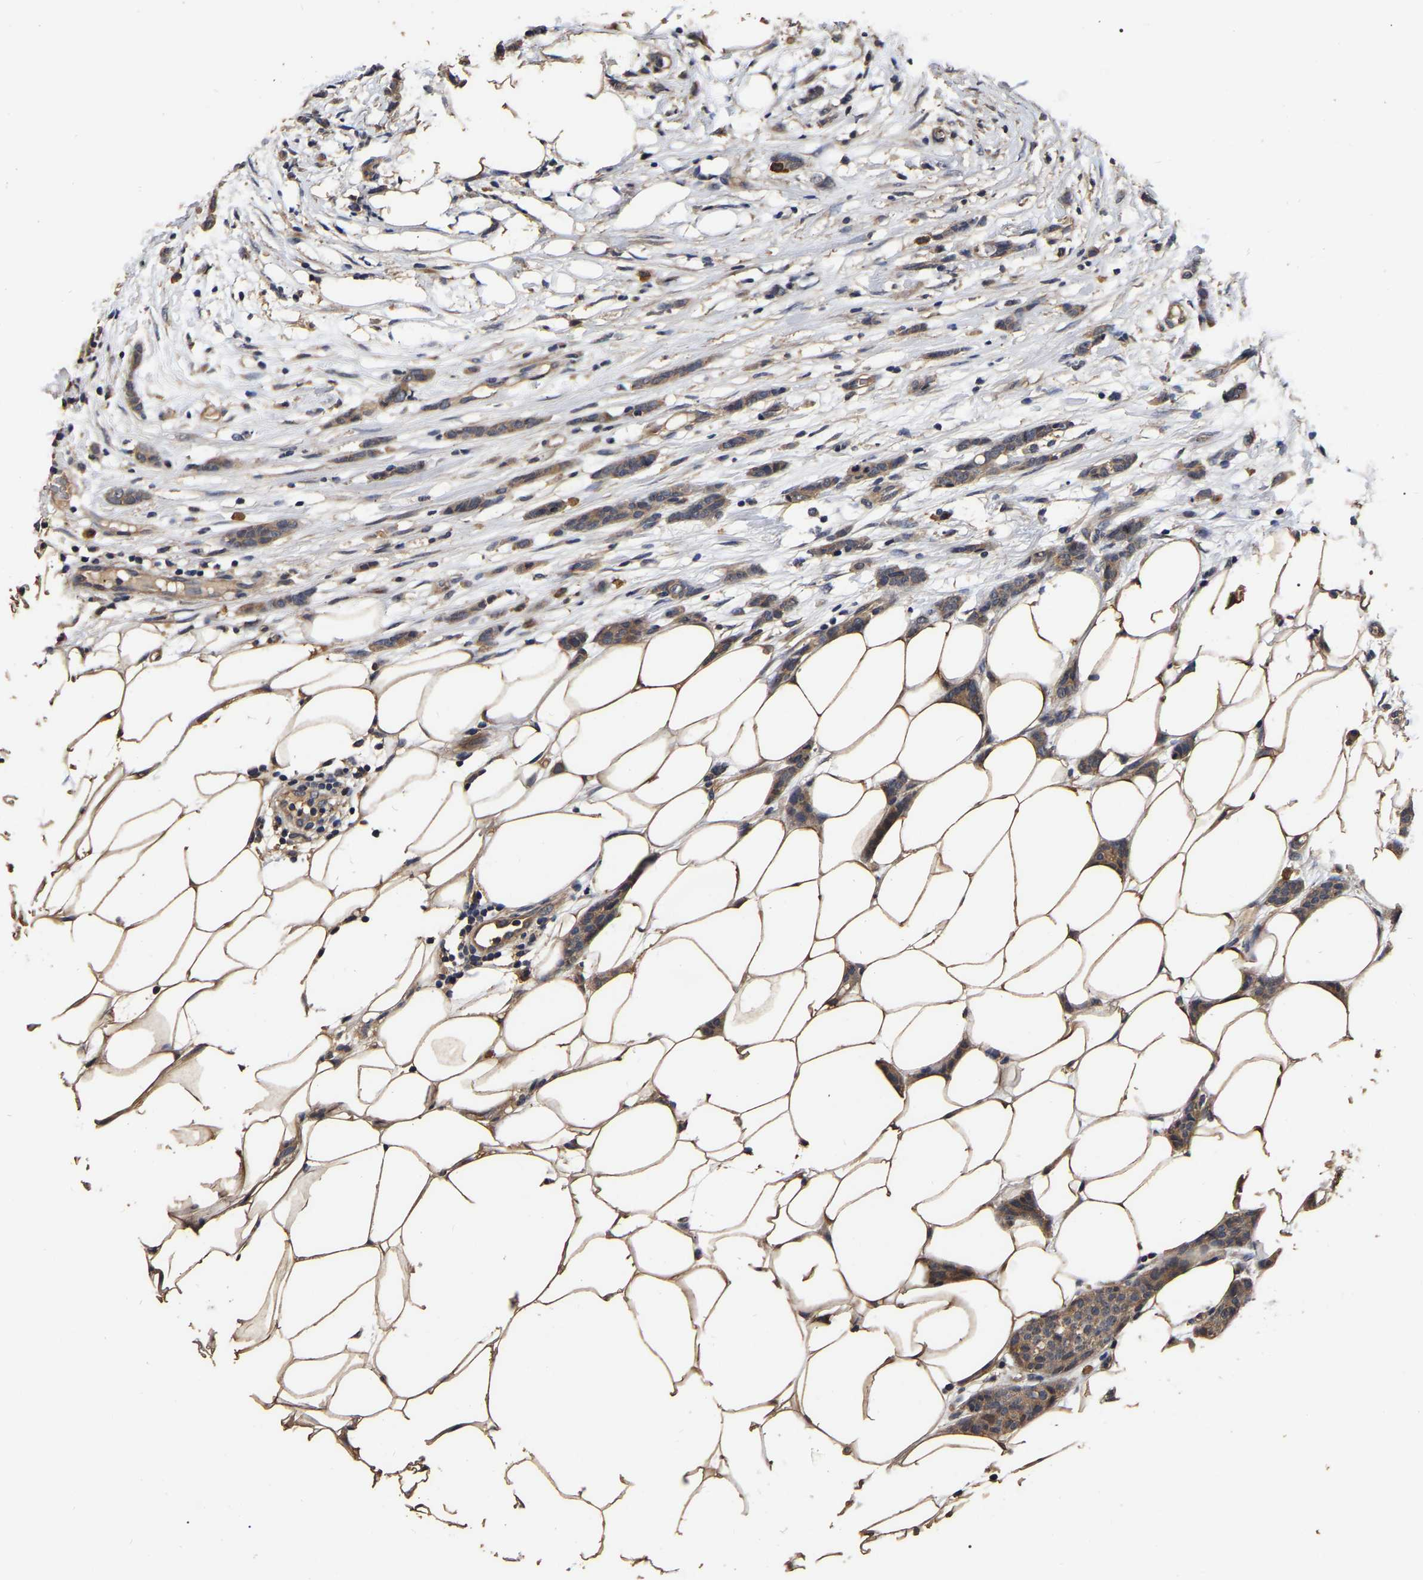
{"staining": {"intensity": "moderate", "quantity": ">75%", "location": "cytoplasmic/membranous"}, "tissue": "breast cancer", "cell_type": "Tumor cells", "image_type": "cancer", "snomed": [{"axis": "morphology", "description": "Lobular carcinoma"}, {"axis": "topography", "description": "Skin"}, {"axis": "topography", "description": "Breast"}], "caption": "Immunohistochemistry staining of breast cancer (lobular carcinoma), which displays medium levels of moderate cytoplasmic/membranous positivity in about >75% of tumor cells indicating moderate cytoplasmic/membranous protein positivity. The staining was performed using DAB (brown) for protein detection and nuclei were counterstained in hematoxylin (blue).", "gene": "STK32C", "patient": {"sex": "female", "age": 46}}